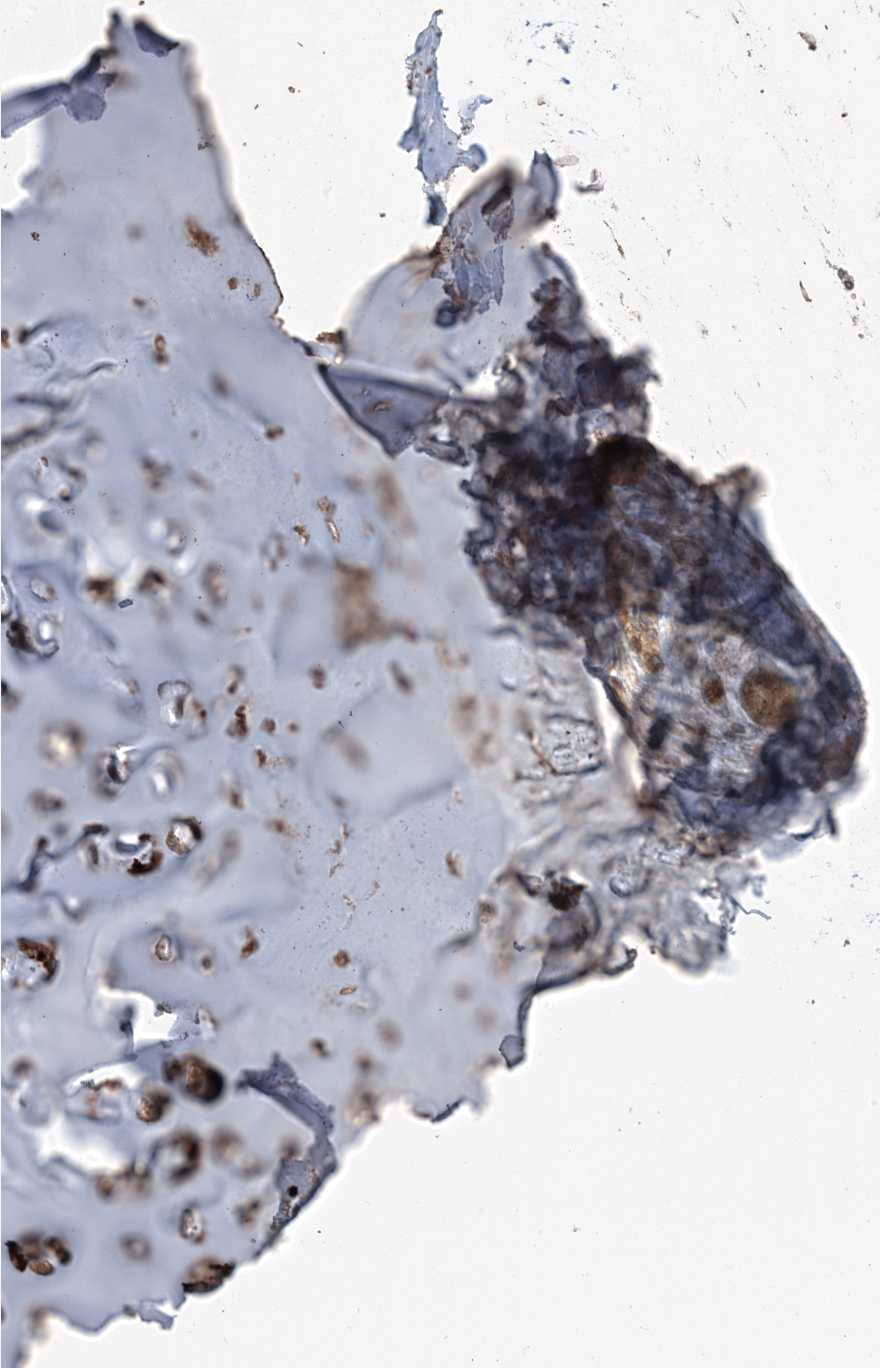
{"staining": {"intensity": "moderate", "quantity": ">75%", "location": "cytoplasmic/membranous"}, "tissue": "adipose tissue", "cell_type": "Adipocytes", "image_type": "normal", "snomed": [{"axis": "morphology", "description": "Normal tissue, NOS"}, {"axis": "morphology", "description": "Basal cell carcinoma"}, {"axis": "topography", "description": "Cartilage tissue"}, {"axis": "topography", "description": "Nasopharynx"}, {"axis": "topography", "description": "Oral tissue"}], "caption": "Immunohistochemical staining of unremarkable human adipose tissue reveals moderate cytoplasmic/membranous protein expression in about >75% of adipocytes.", "gene": "DDX19B", "patient": {"sex": "female", "age": 77}}